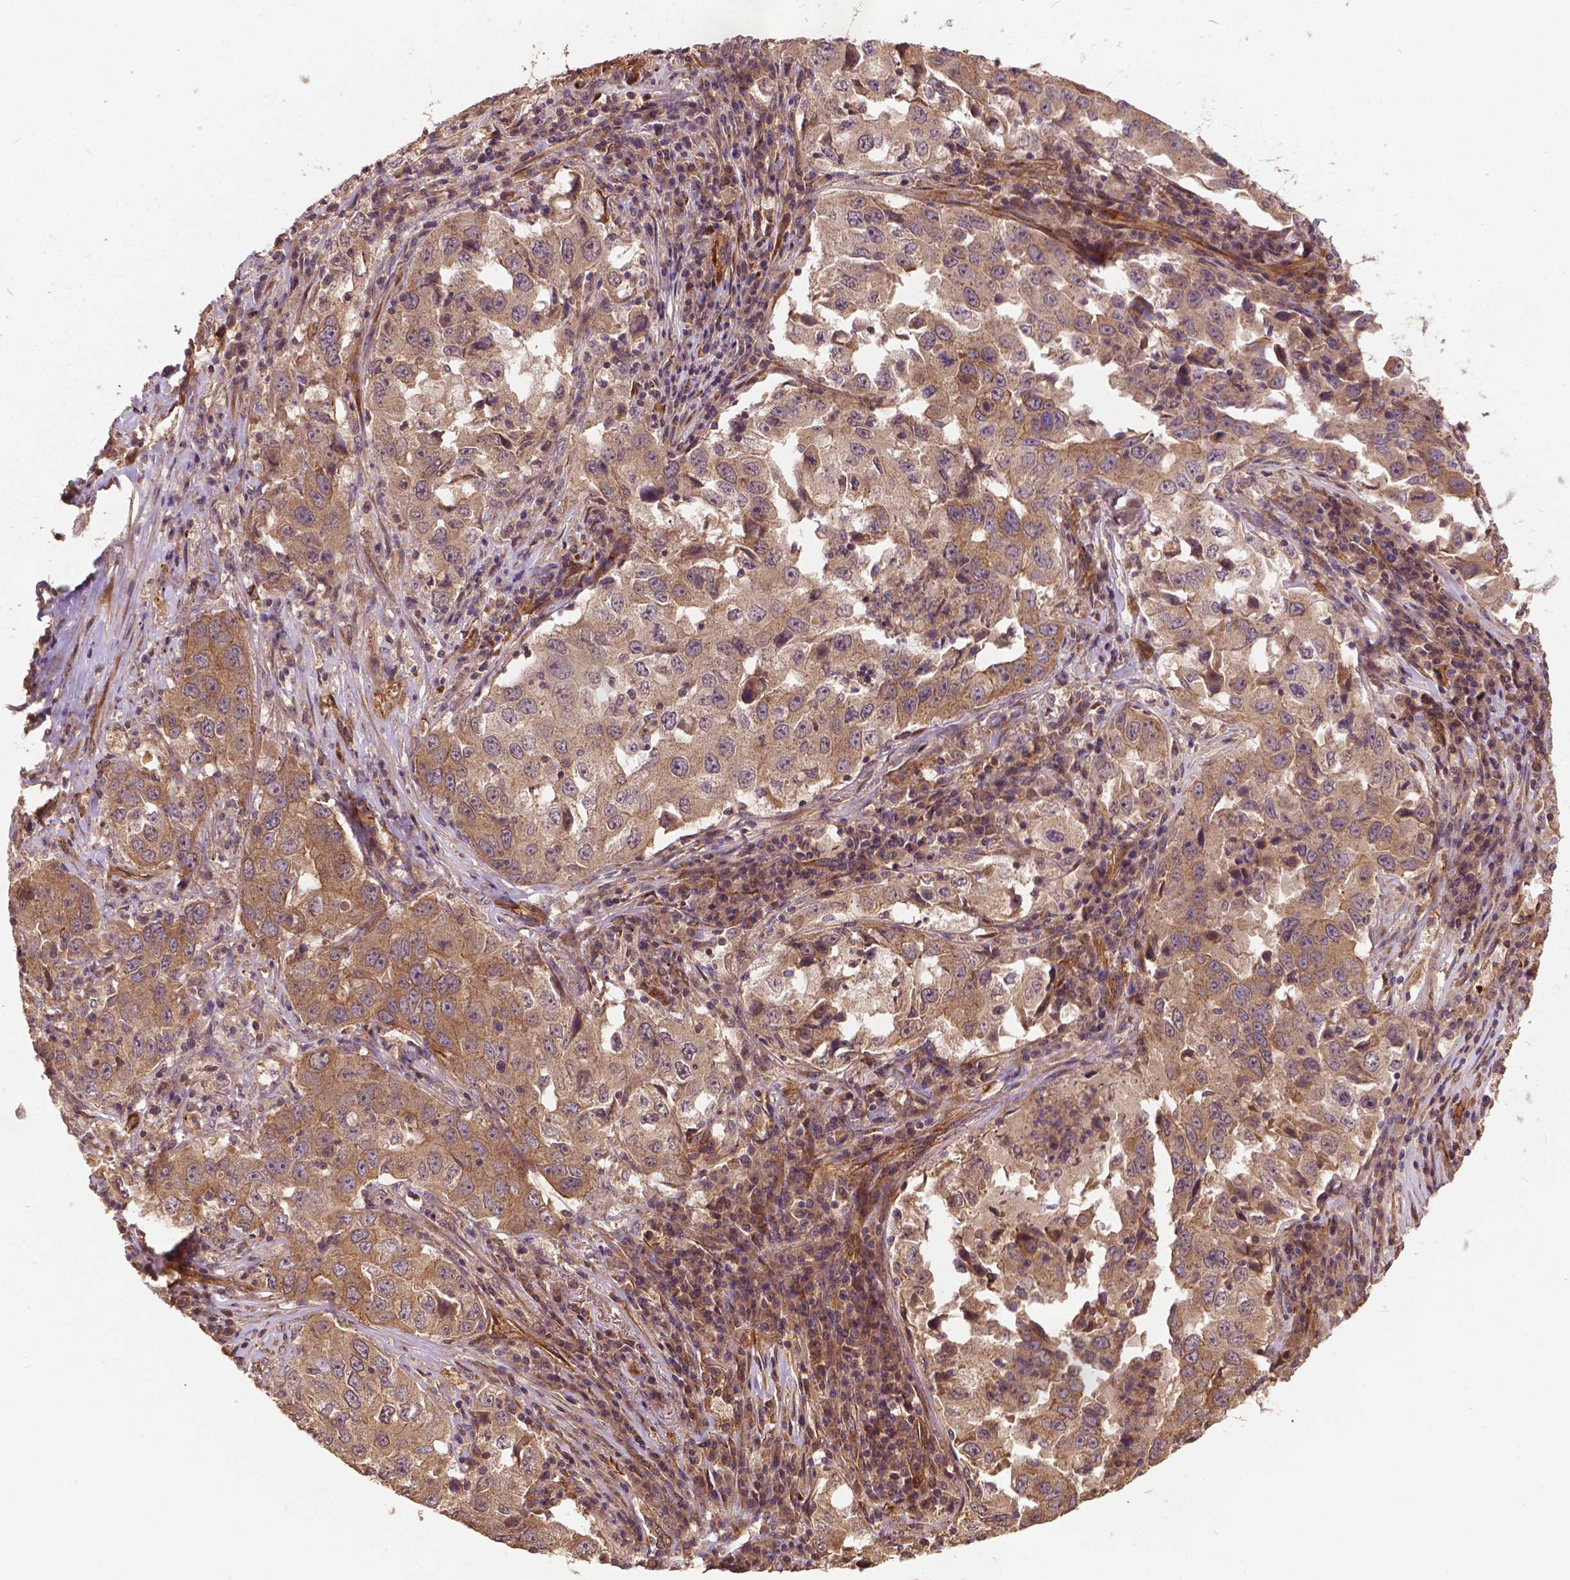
{"staining": {"intensity": "weak", "quantity": ">75%", "location": "cytoplasmic/membranous"}, "tissue": "lung cancer", "cell_type": "Tumor cells", "image_type": "cancer", "snomed": [{"axis": "morphology", "description": "Adenocarcinoma, NOS"}, {"axis": "topography", "description": "Lung"}], "caption": "Tumor cells exhibit low levels of weak cytoplasmic/membranous staining in about >75% of cells in lung cancer (adenocarcinoma).", "gene": "UBXN2A", "patient": {"sex": "male", "age": 73}}